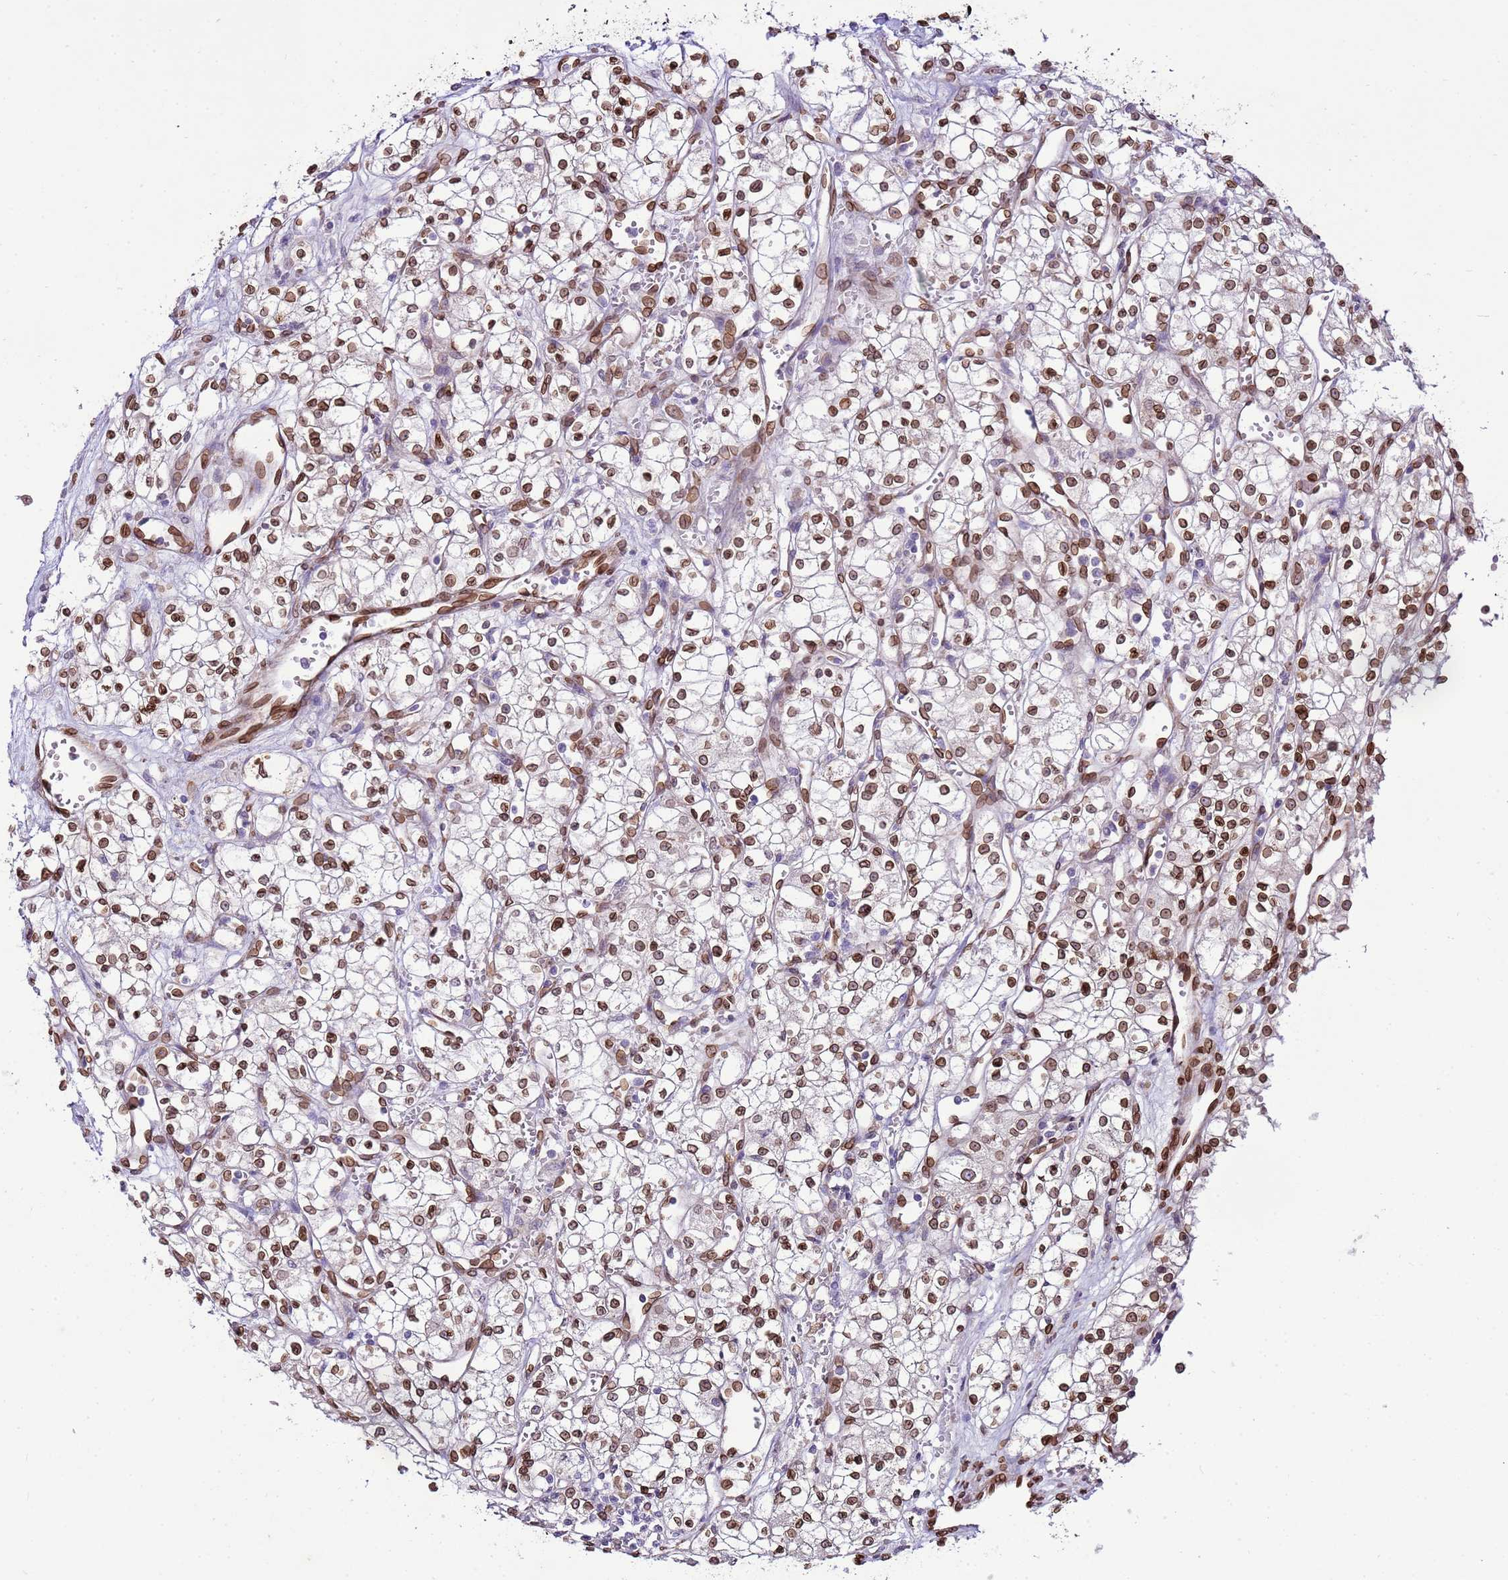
{"staining": {"intensity": "moderate", "quantity": ">75%", "location": "cytoplasmic/membranous,nuclear"}, "tissue": "renal cancer", "cell_type": "Tumor cells", "image_type": "cancer", "snomed": [{"axis": "morphology", "description": "Adenocarcinoma, NOS"}, {"axis": "topography", "description": "Kidney"}], "caption": "Human renal cancer (adenocarcinoma) stained for a protein (brown) reveals moderate cytoplasmic/membranous and nuclear positive expression in about >75% of tumor cells.", "gene": "TMEM47", "patient": {"sex": "male", "age": 59}}